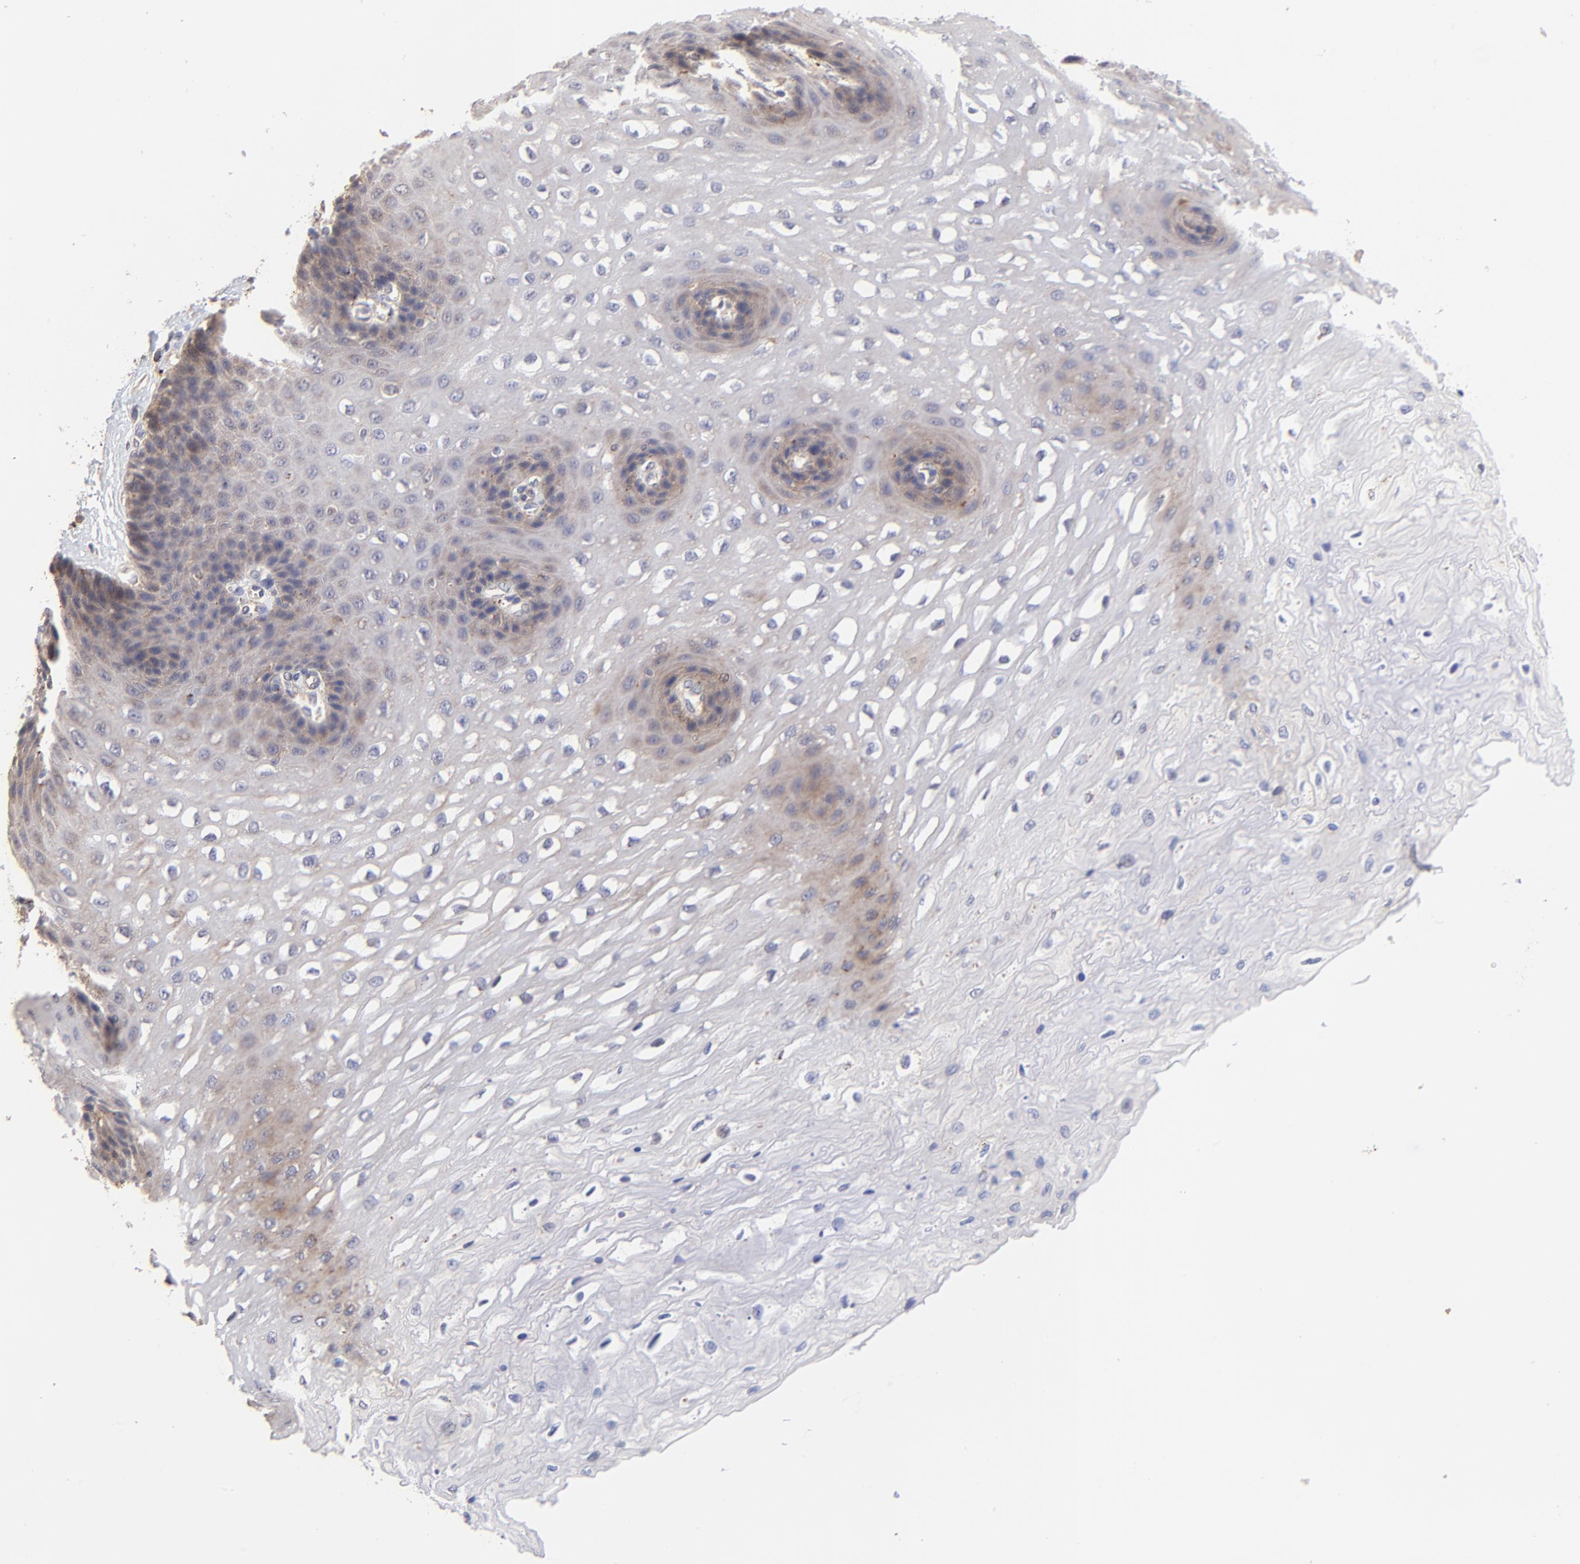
{"staining": {"intensity": "weak", "quantity": "<25%", "location": "cytoplasmic/membranous"}, "tissue": "esophagus", "cell_type": "Squamous epithelial cells", "image_type": "normal", "snomed": [{"axis": "morphology", "description": "Normal tissue, NOS"}, {"axis": "topography", "description": "Esophagus"}], "caption": "The histopathology image exhibits no staining of squamous epithelial cells in unremarkable esophagus. (Brightfield microscopy of DAB immunohistochemistry (IHC) at high magnification).", "gene": "PDE4B", "patient": {"sex": "female", "age": 72}}